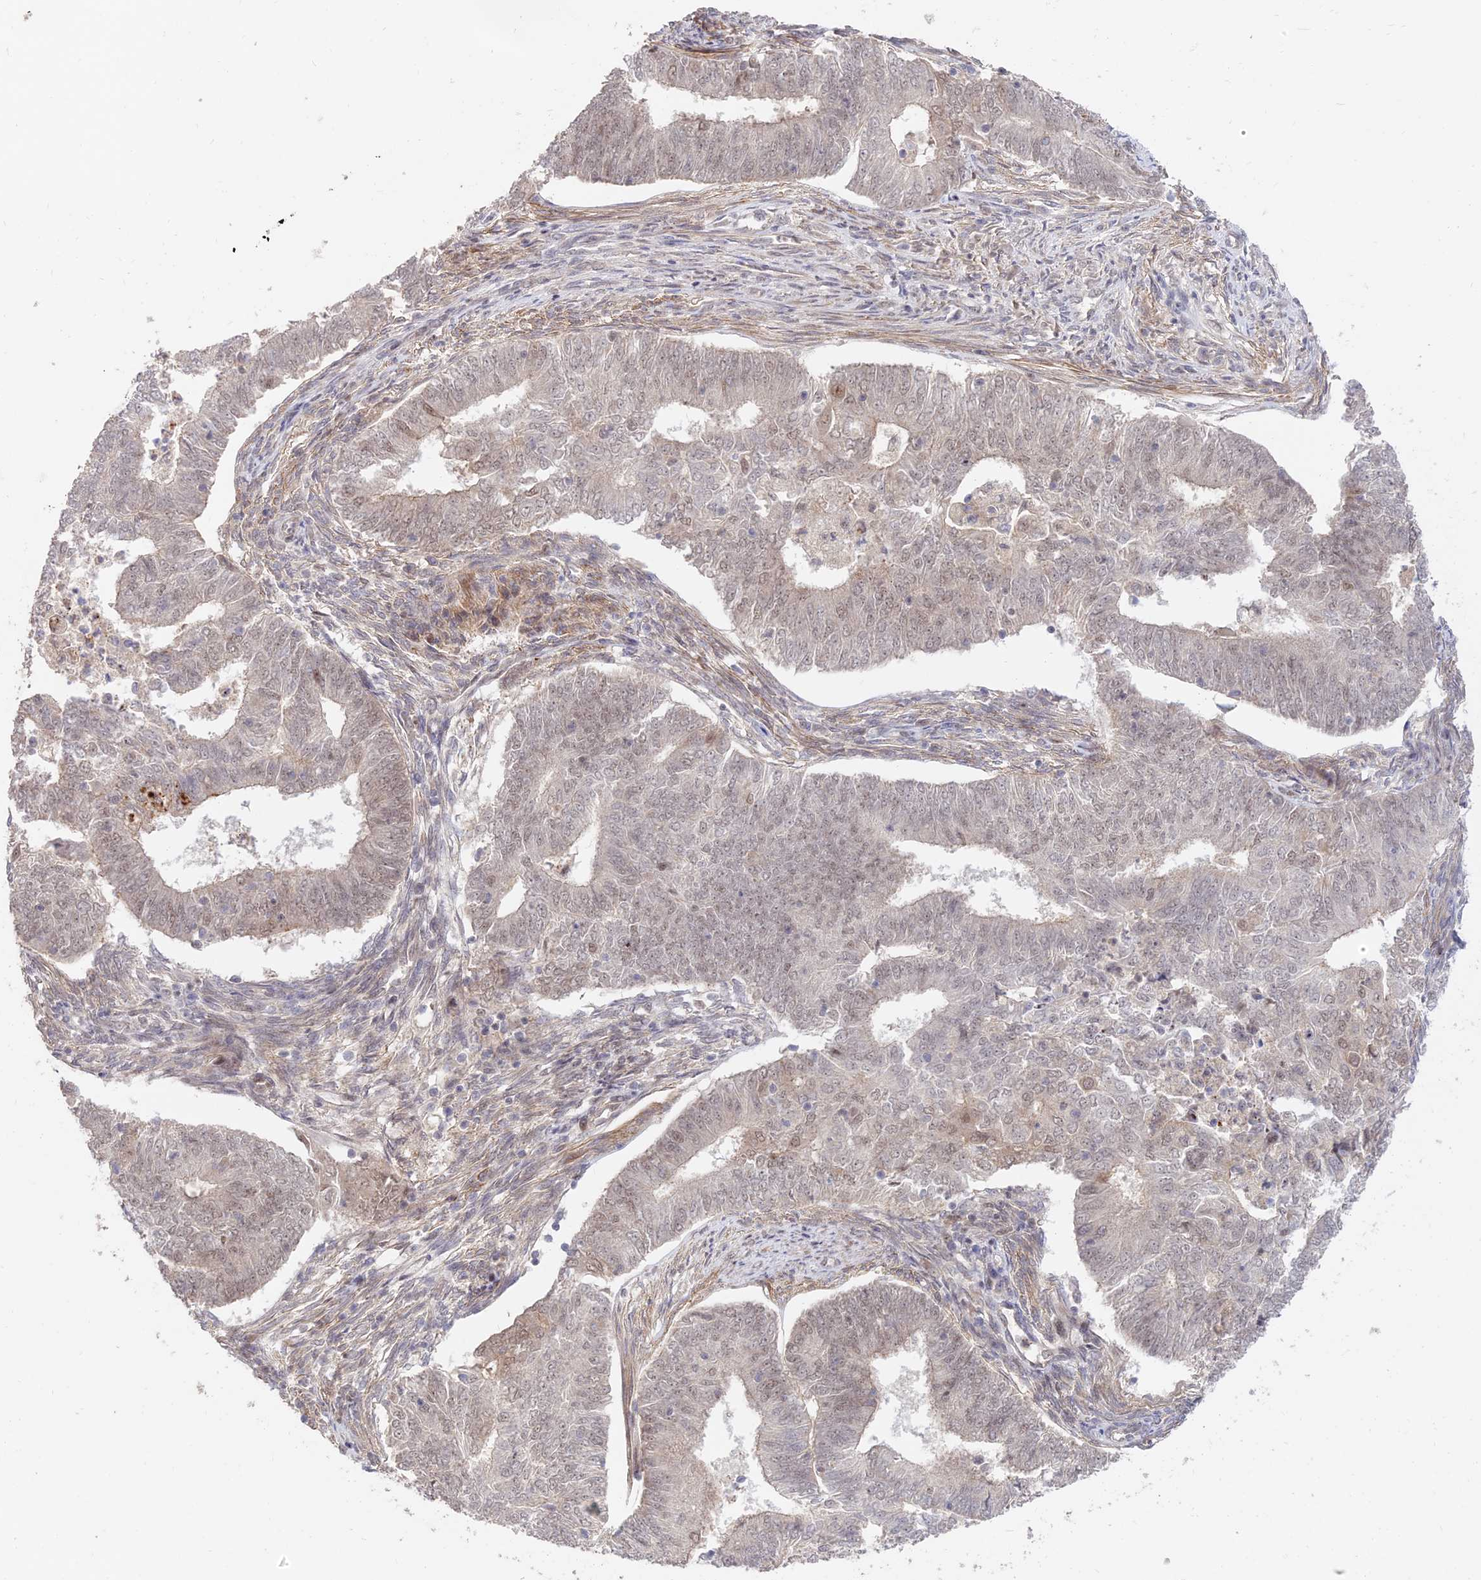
{"staining": {"intensity": "weak", "quantity": ">75%", "location": "nuclear"}, "tissue": "endometrial cancer", "cell_type": "Tumor cells", "image_type": "cancer", "snomed": [{"axis": "morphology", "description": "Adenocarcinoma, NOS"}, {"axis": "topography", "description": "Endometrium"}], "caption": "Weak nuclear protein expression is identified in about >75% of tumor cells in endometrial cancer (adenocarcinoma). The staining was performed using DAB, with brown indicating positive protein expression. Nuclei are stained blue with hematoxylin.", "gene": "ZNF85", "patient": {"sex": "female", "age": 62}}